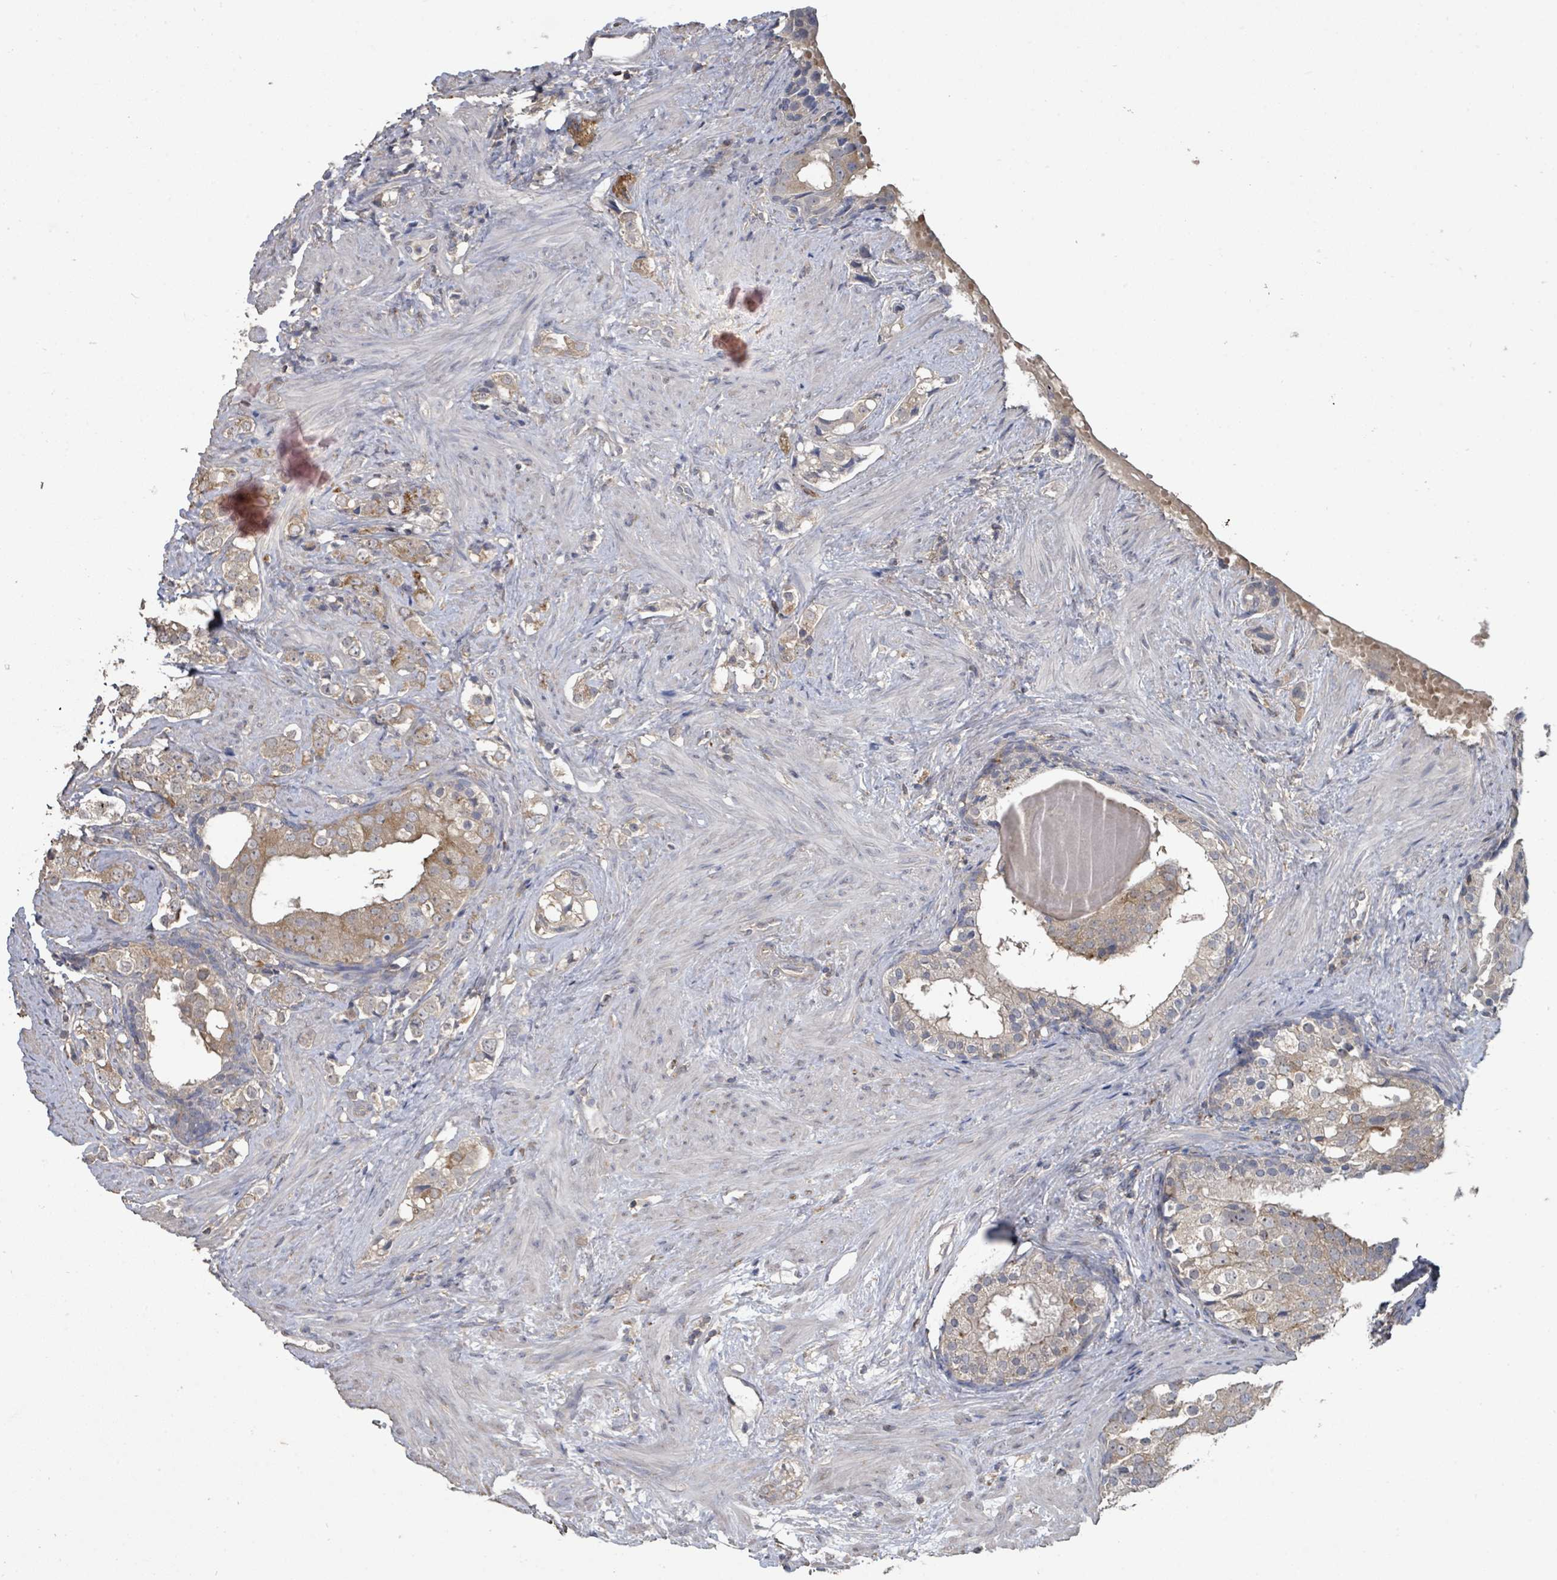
{"staining": {"intensity": "moderate", "quantity": "25%-75%", "location": "cytoplasmic/membranous"}, "tissue": "prostate cancer", "cell_type": "Tumor cells", "image_type": "cancer", "snomed": [{"axis": "morphology", "description": "Adenocarcinoma, High grade"}, {"axis": "topography", "description": "Prostate"}], "caption": "Prostate adenocarcinoma (high-grade) stained with a brown dye demonstrates moderate cytoplasmic/membranous positive expression in approximately 25%-75% of tumor cells.", "gene": "SLC9A7", "patient": {"sex": "male", "age": 49}}